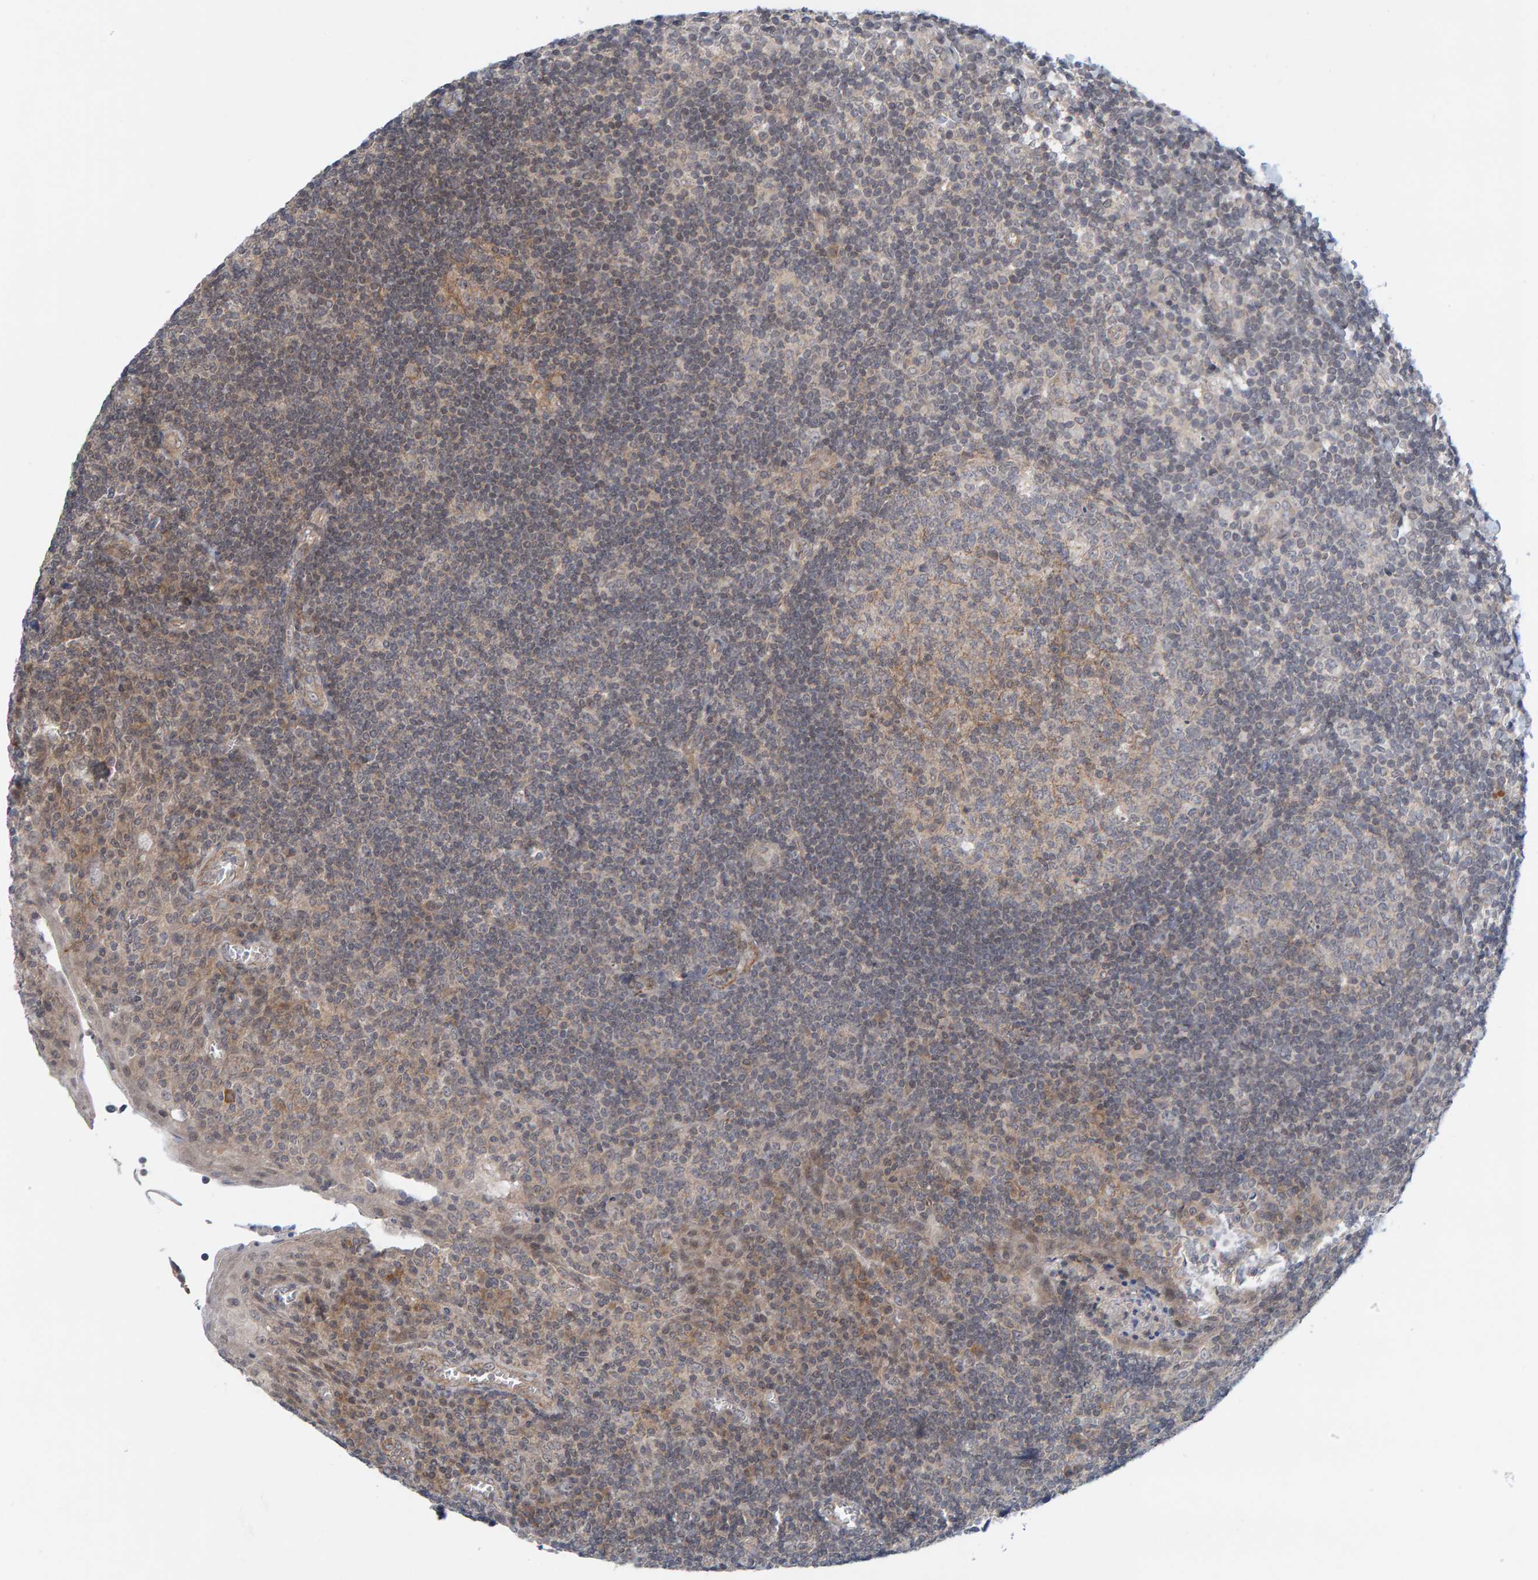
{"staining": {"intensity": "weak", "quantity": "<25%", "location": "cytoplasmic/membranous"}, "tissue": "tonsil", "cell_type": "Germinal center cells", "image_type": "normal", "snomed": [{"axis": "morphology", "description": "Normal tissue, NOS"}, {"axis": "topography", "description": "Tonsil"}], "caption": "Image shows no protein expression in germinal center cells of normal tonsil. Nuclei are stained in blue.", "gene": "CDH2", "patient": {"sex": "male", "age": 37}}